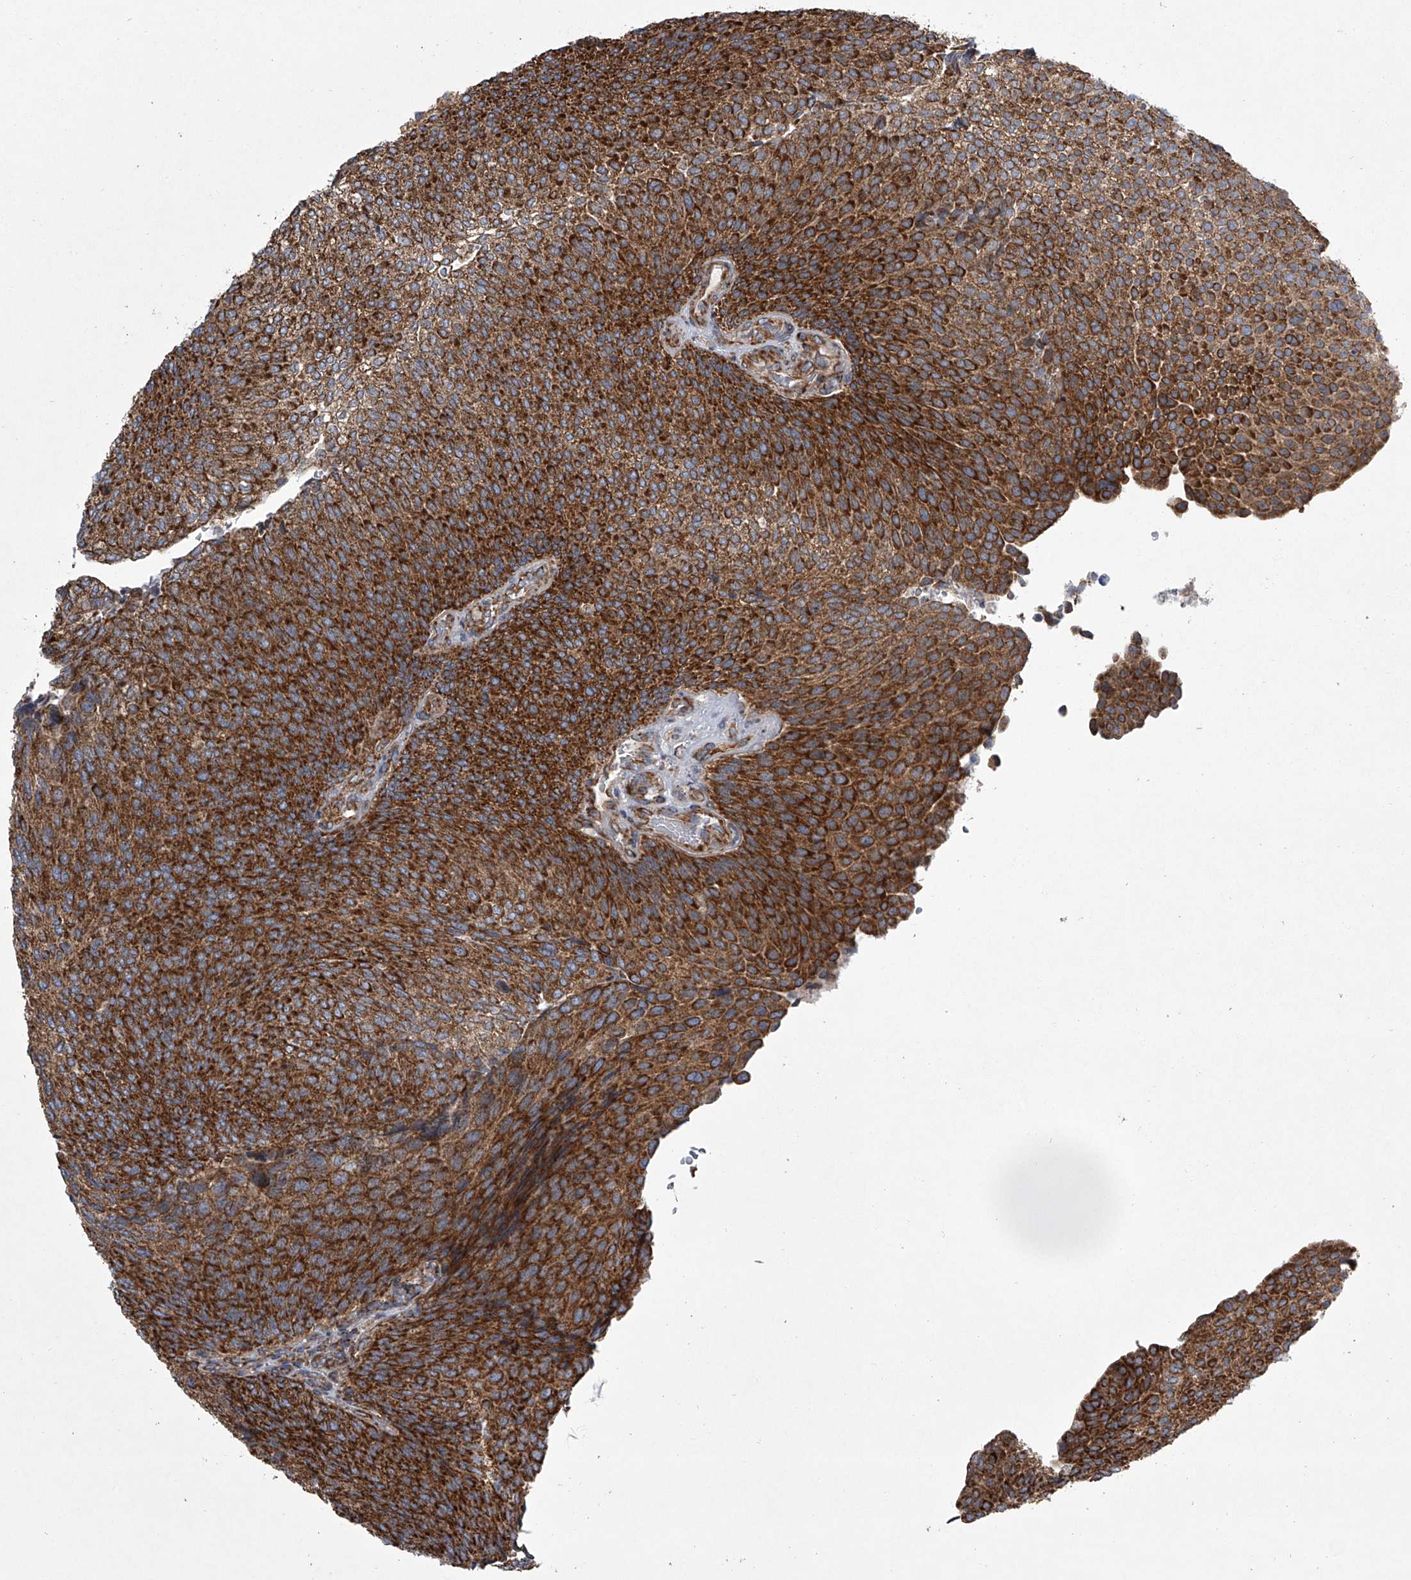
{"staining": {"intensity": "strong", "quantity": ">75%", "location": "cytoplasmic/membranous"}, "tissue": "urothelial cancer", "cell_type": "Tumor cells", "image_type": "cancer", "snomed": [{"axis": "morphology", "description": "Urothelial carcinoma, Low grade"}, {"axis": "topography", "description": "Urinary bladder"}], "caption": "There is high levels of strong cytoplasmic/membranous positivity in tumor cells of urothelial cancer, as demonstrated by immunohistochemical staining (brown color).", "gene": "ZC3H15", "patient": {"sex": "female", "age": 79}}